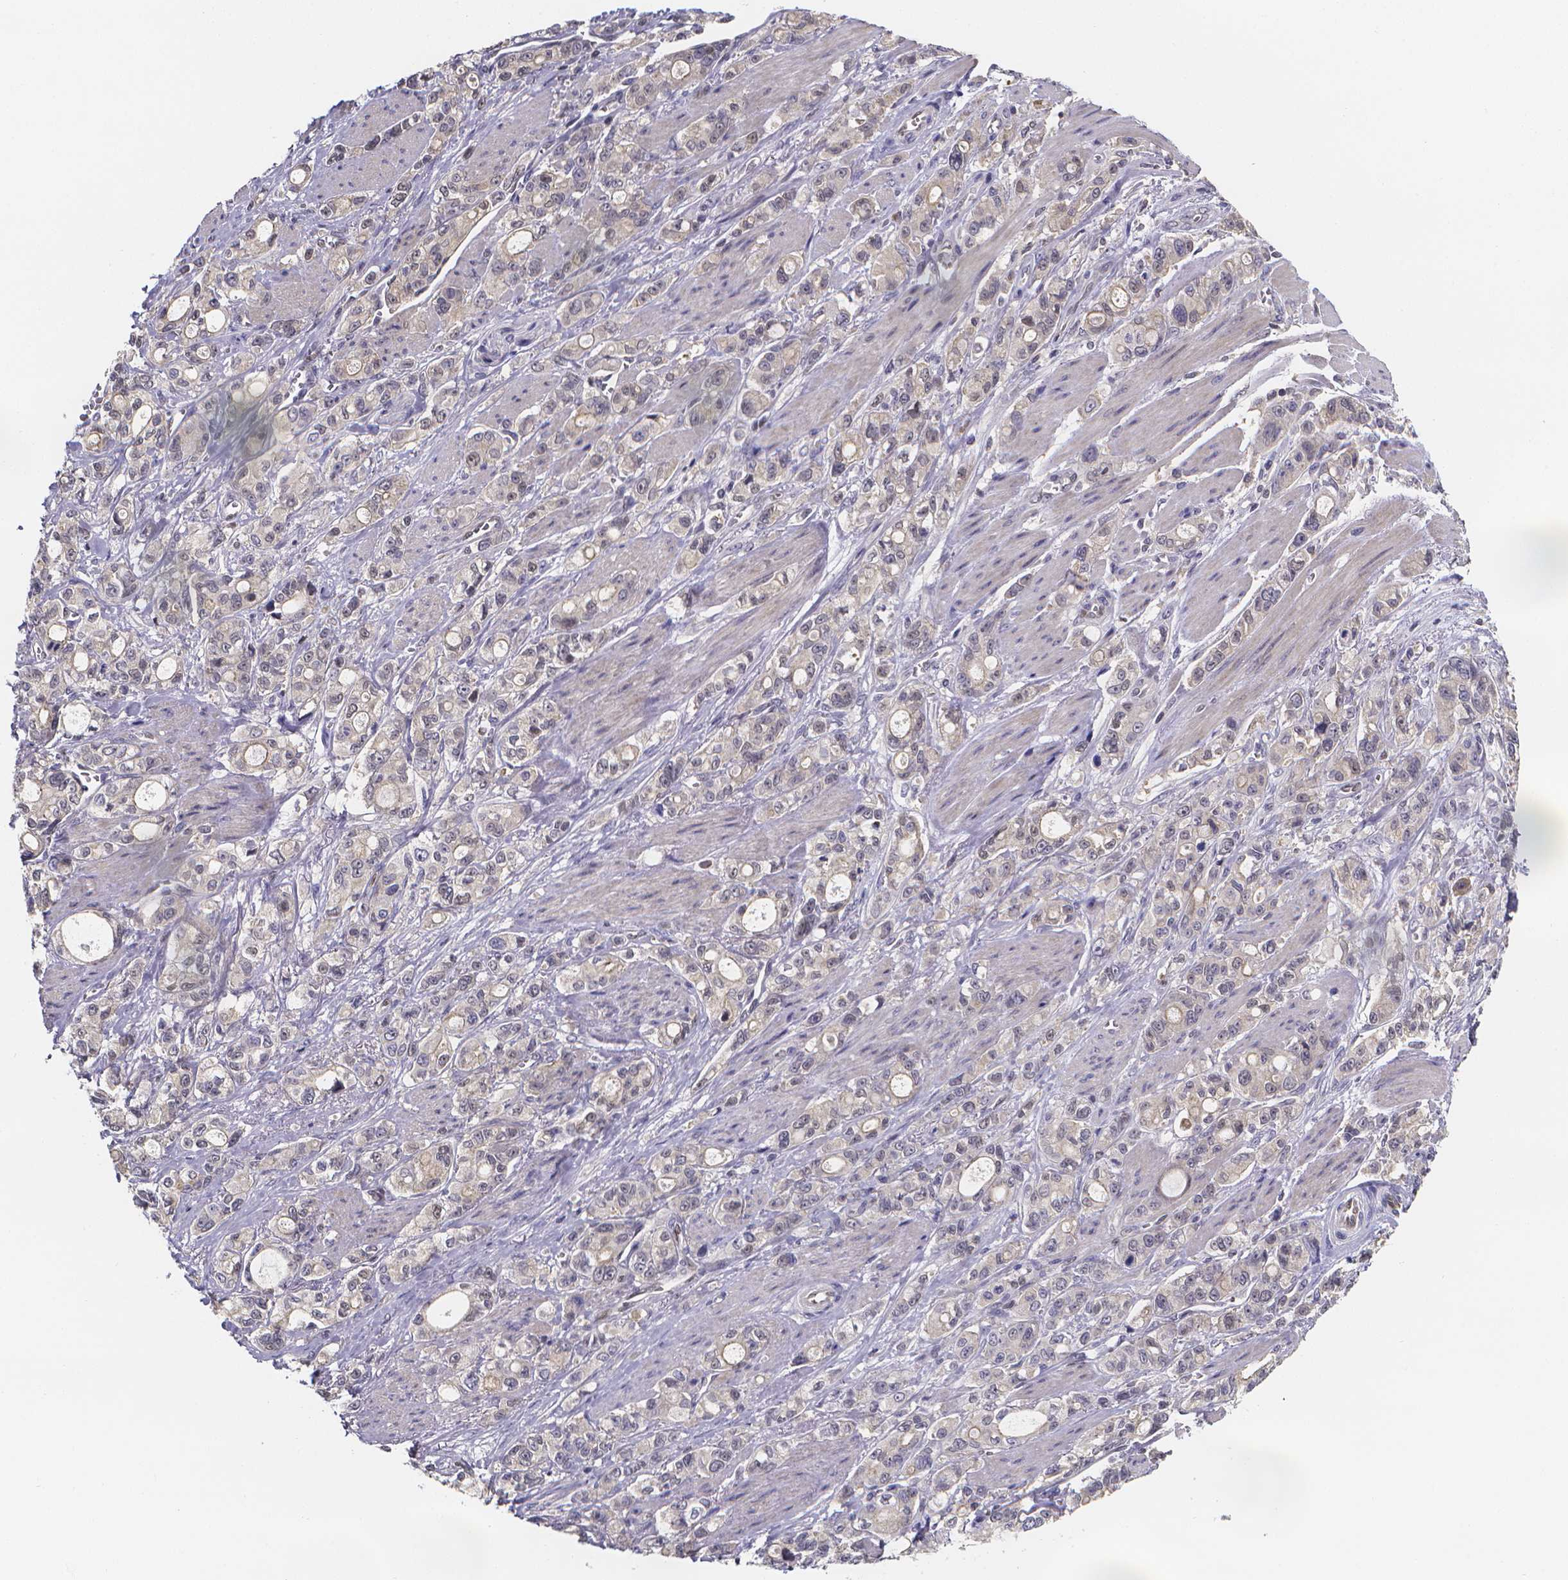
{"staining": {"intensity": "negative", "quantity": "none", "location": "none"}, "tissue": "stomach cancer", "cell_type": "Tumor cells", "image_type": "cancer", "snomed": [{"axis": "morphology", "description": "Adenocarcinoma, NOS"}, {"axis": "topography", "description": "Stomach"}], "caption": "Stomach cancer was stained to show a protein in brown. There is no significant staining in tumor cells.", "gene": "PAH", "patient": {"sex": "male", "age": 63}}